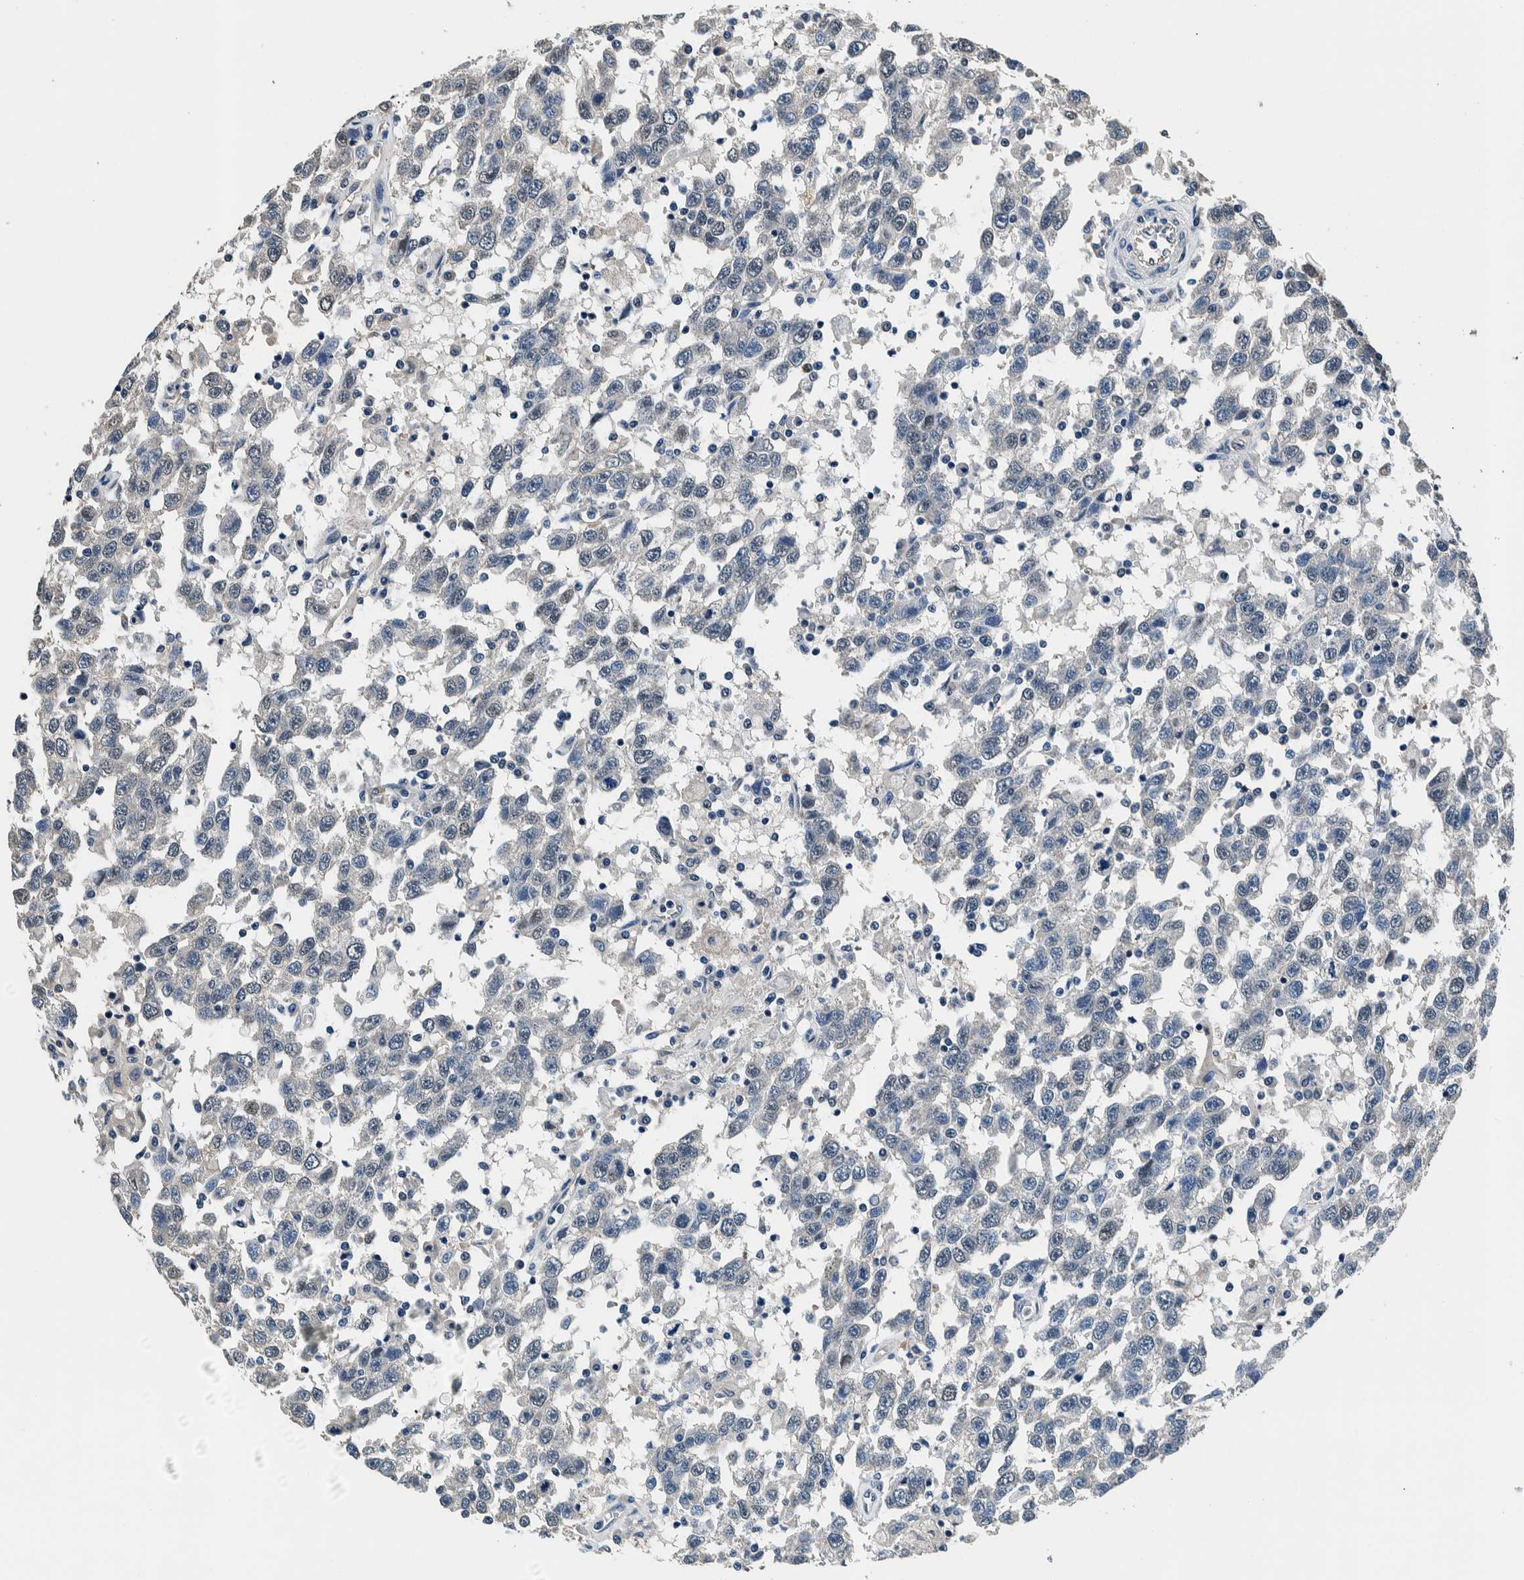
{"staining": {"intensity": "negative", "quantity": "none", "location": "none"}, "tissue": "testis cancer", "cell_type": "Tumor cells", "image_type": "cancer", "snomed": [{"axis": "morphology", "description": "Seminoma, NOS"}, {"axis": "topography", "description": "Testis"}], "caption": "The IHC photomicrograph has no significant expression in tumor cells of testis seminoma tissue.", "gene": "NIBAN2", "patient": {"sex": "male", "age": 41}}